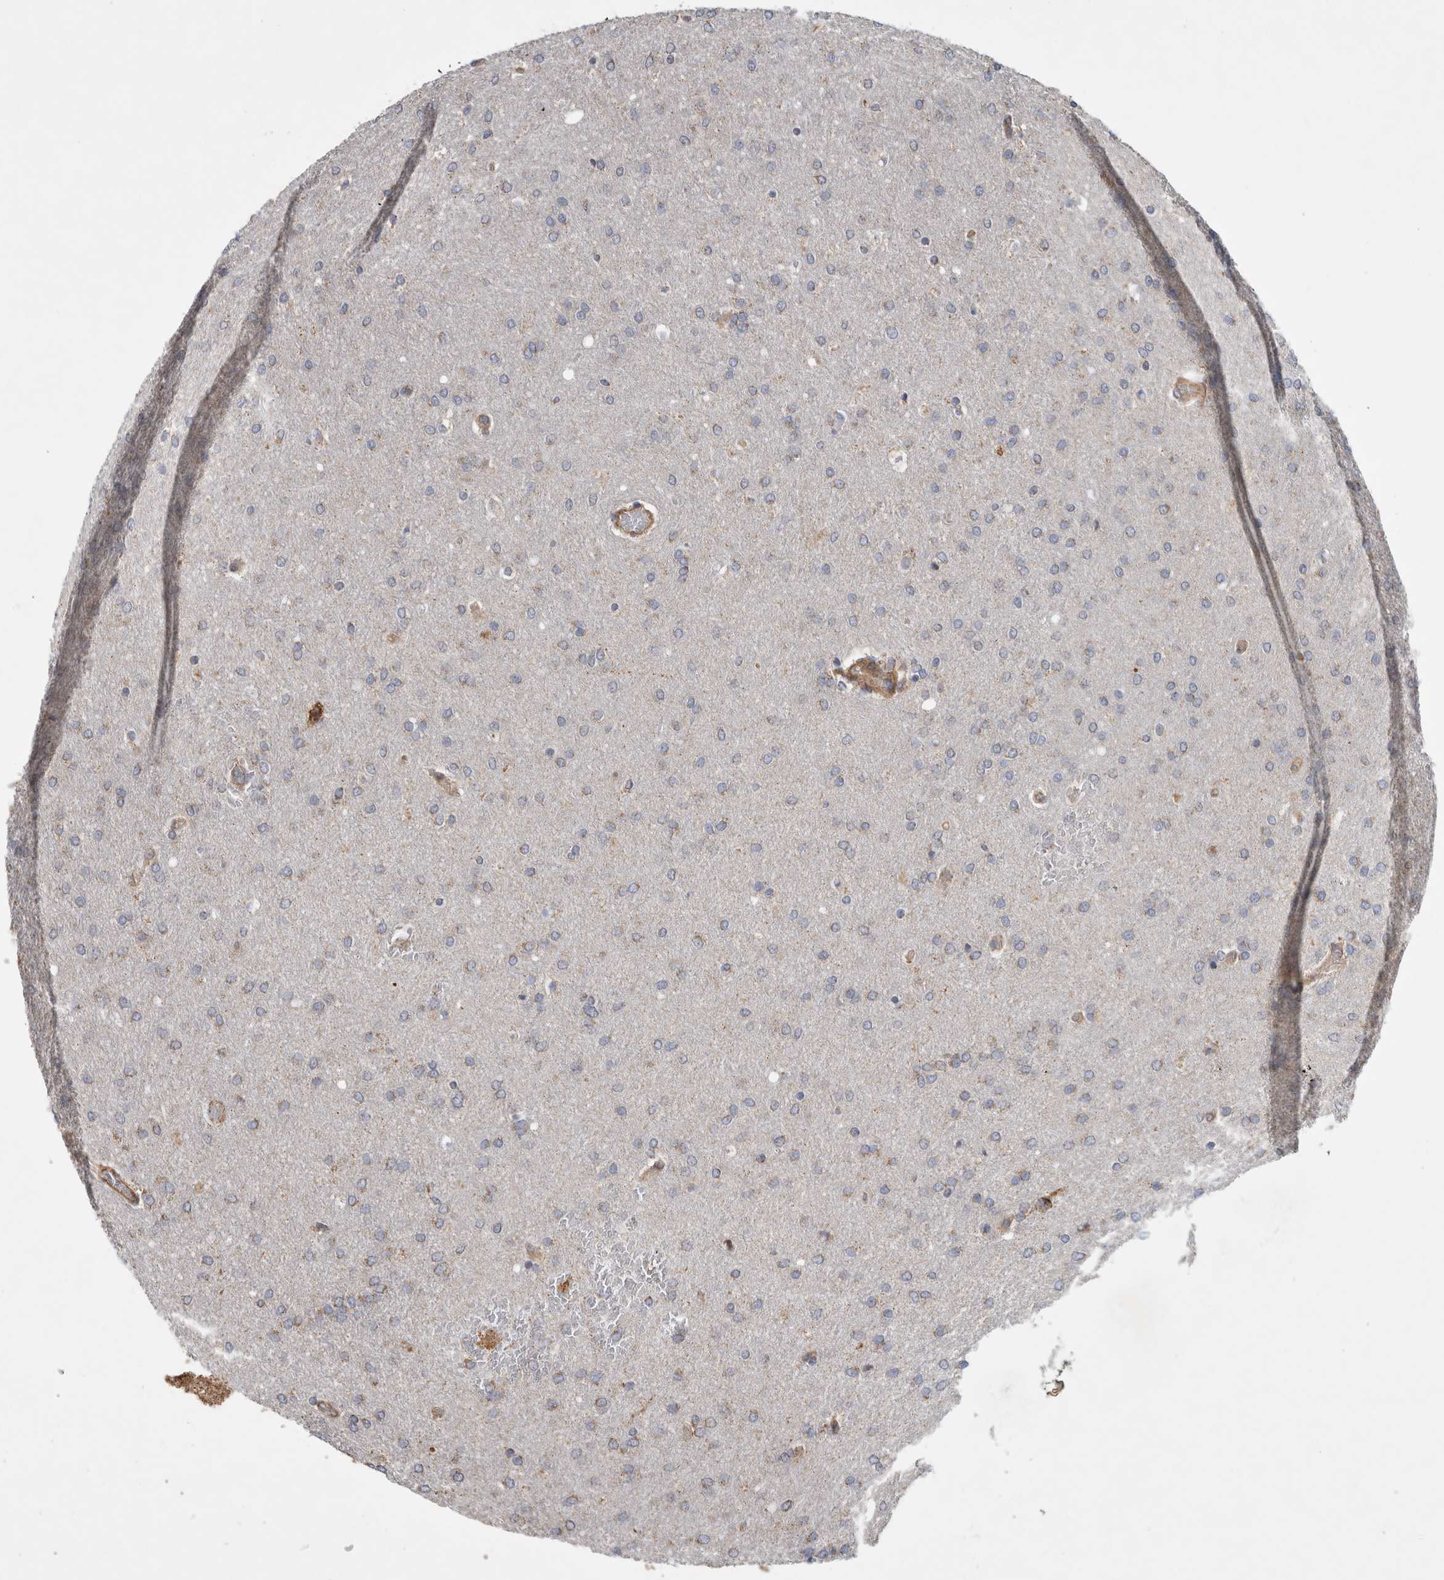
{"staining": {"intensity": "weak", "quantity": "25%-75%", "location": "cytoplasmic/membranous"}, "tissue": "glioma", "cell_type": "Tumor cells", "image_type": "cancer", "snomed": [{"axis": "morphology", "description": "Glioma, malignant, Low grade"}, {"axis": "topography", "description": "Brain"}], "caption": "This histopathology image shows glioma stained with immunohistochemistry to label a protein in brown. The cytoplasmic/membranous of tumor cells show weak positivity for the protein. Nuclei are counter-stained blue.", "gene": "SFXN2", "patient": {"sex": "female", "age": 37}}